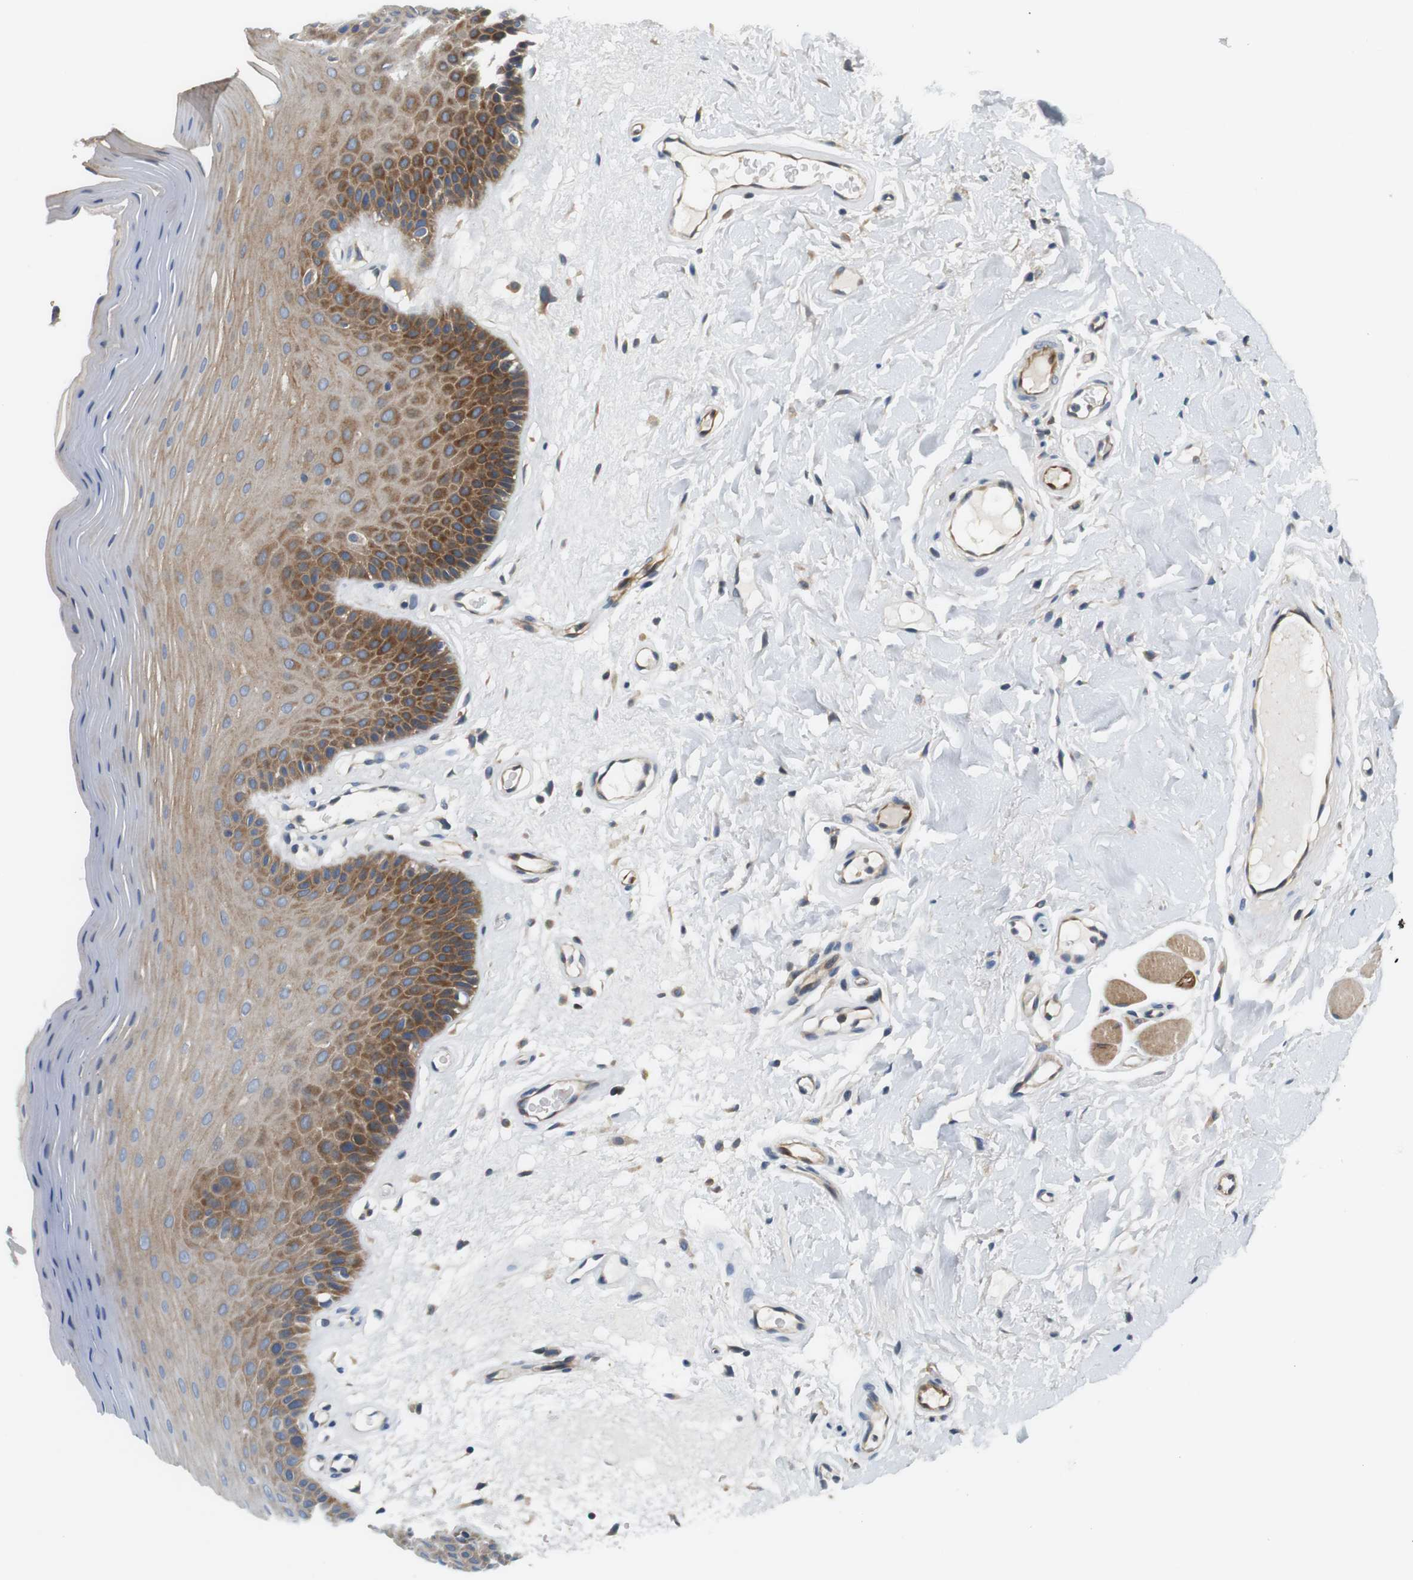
{"staining": {"intensity": "moderate", "quantity": "25%-75%", "location": "cytoplasmic/membranous"}, "tissue": "oral mucosa", "cell_type": "Squamous epithelial cells", "image_type": "normal", "snomed": [{"axis": "morphology", "description": "Normal tissue, NOS"}, {"axis": "morphology", "description": "Squamous cell carcinoma, NOS"}, {"axis": "topography", "description": "Skeletal muscle"}, {"axis": "topography", "description": "Adipose tissue"}, {"axis": "topography", "description": "Vascular tissue"}, {"axis": "topography", "description": "Oral tissue"}, {"axis": "topography", "description": "Peripheral nerve tissue"}, {"axis": "topography", "description": "Head-Neck"}], "caption": "High-power microscopy captured an IHC photomicrograph of benign oral mucosa, revealing moderate cytoplasmic/membranous expression in about 25%-75% of squamous epithelial cells. (DAB IHC with brightfield microscopy, high magnification).", "gene": "SH3GLB1", "patient": {"sex": "male", "age": 71}}